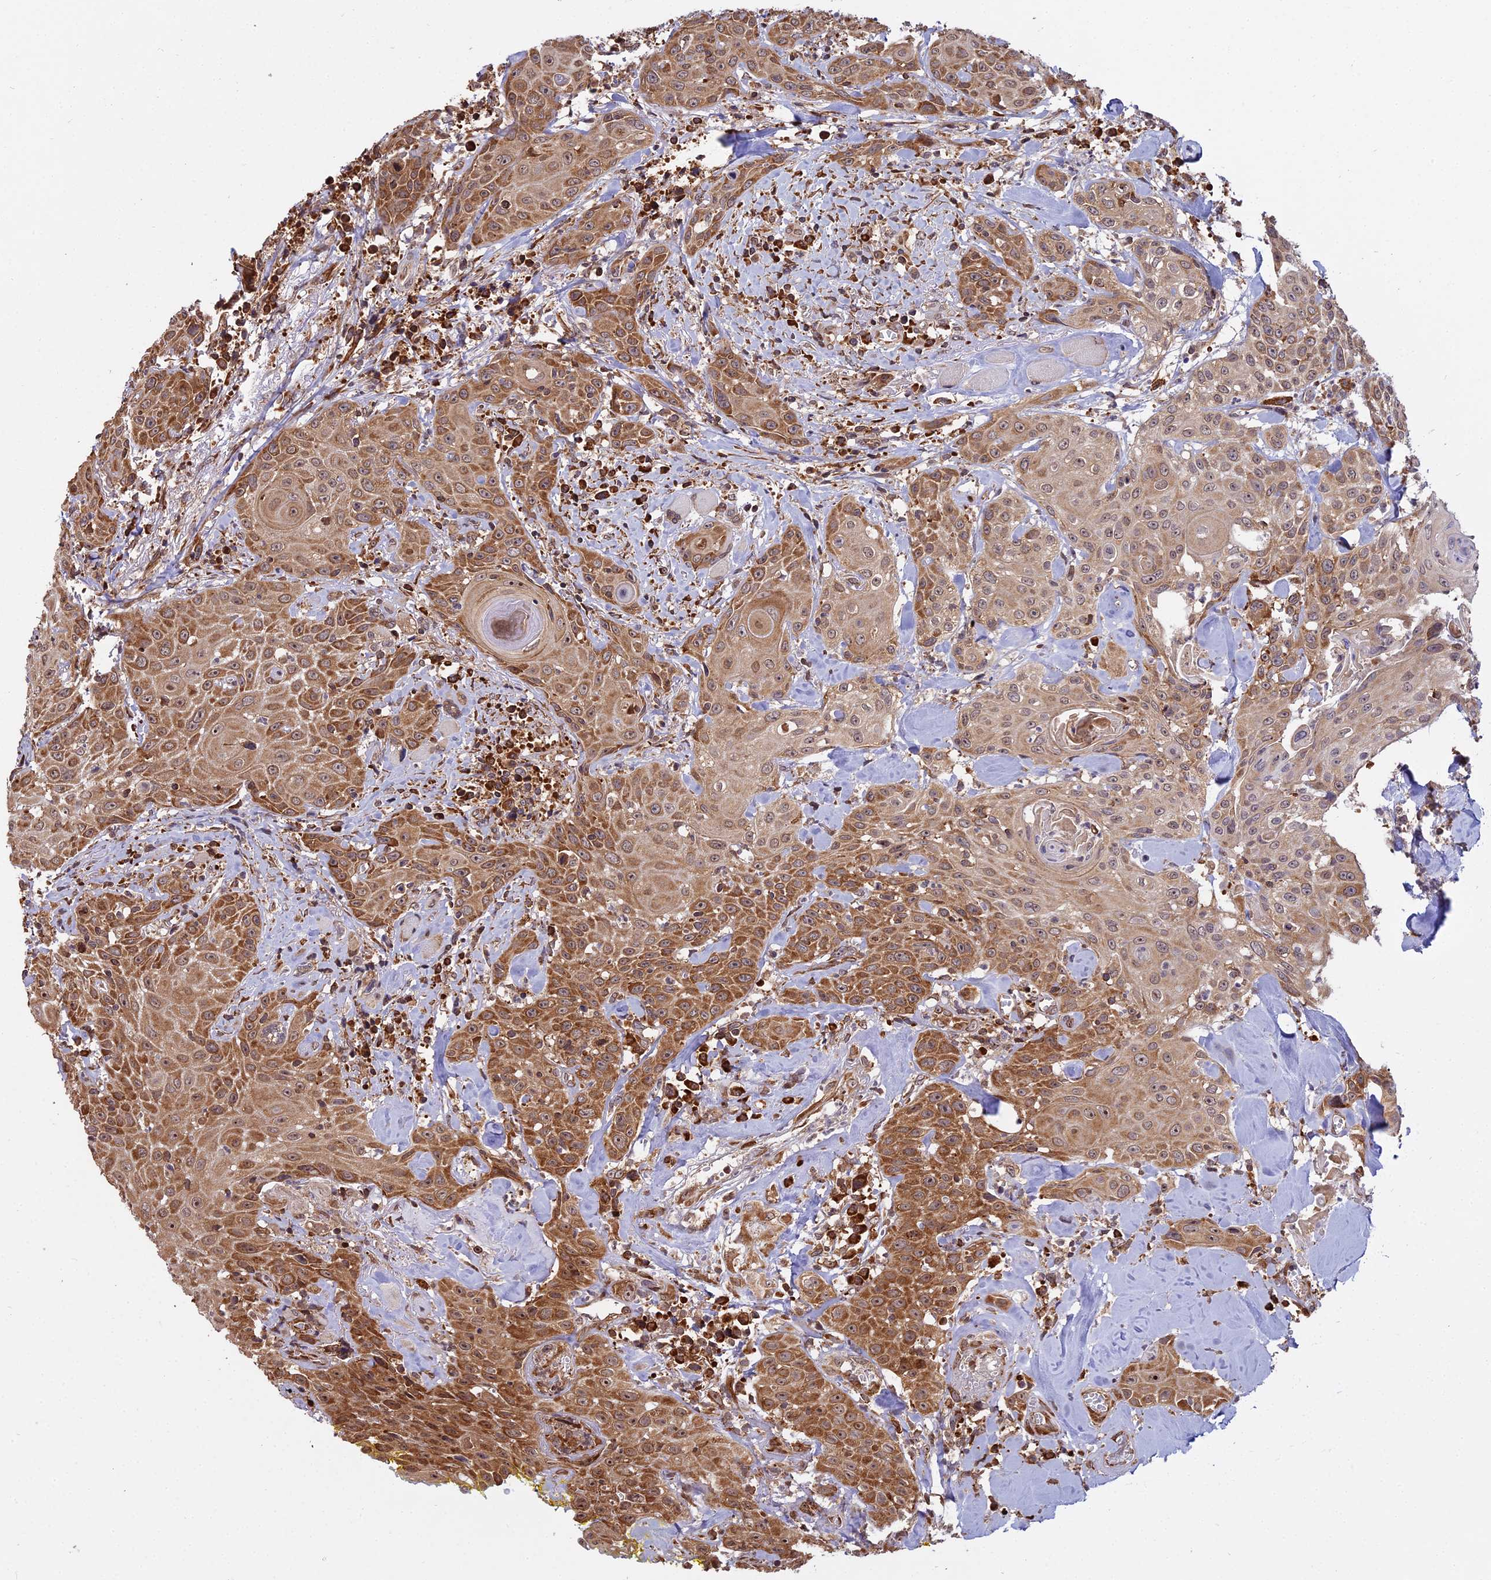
{"staining": {"intensity": "moderate", "quantity": ">75%", "location": "cytoplasmic/membranous"}, "tissue": "head and neck cancer", "cell_type": "Tumor cells", "image_type": "cancer", "snomed": [{"axis": "morphology", "description": "Squamous cell carcinoma, NOS"}, {"axis": "topography", "description": "Oral tissue"}, {"axis": "topography", "description": "Head-Neck"}], "caption": "Protein expression analysis of human head and neck cancer reveals moderate cytoplasmic/membranous expression in approximately >75% of tumor cells.", "gene": "RPL26", "patient": {"sex": "female", "age": 82}}